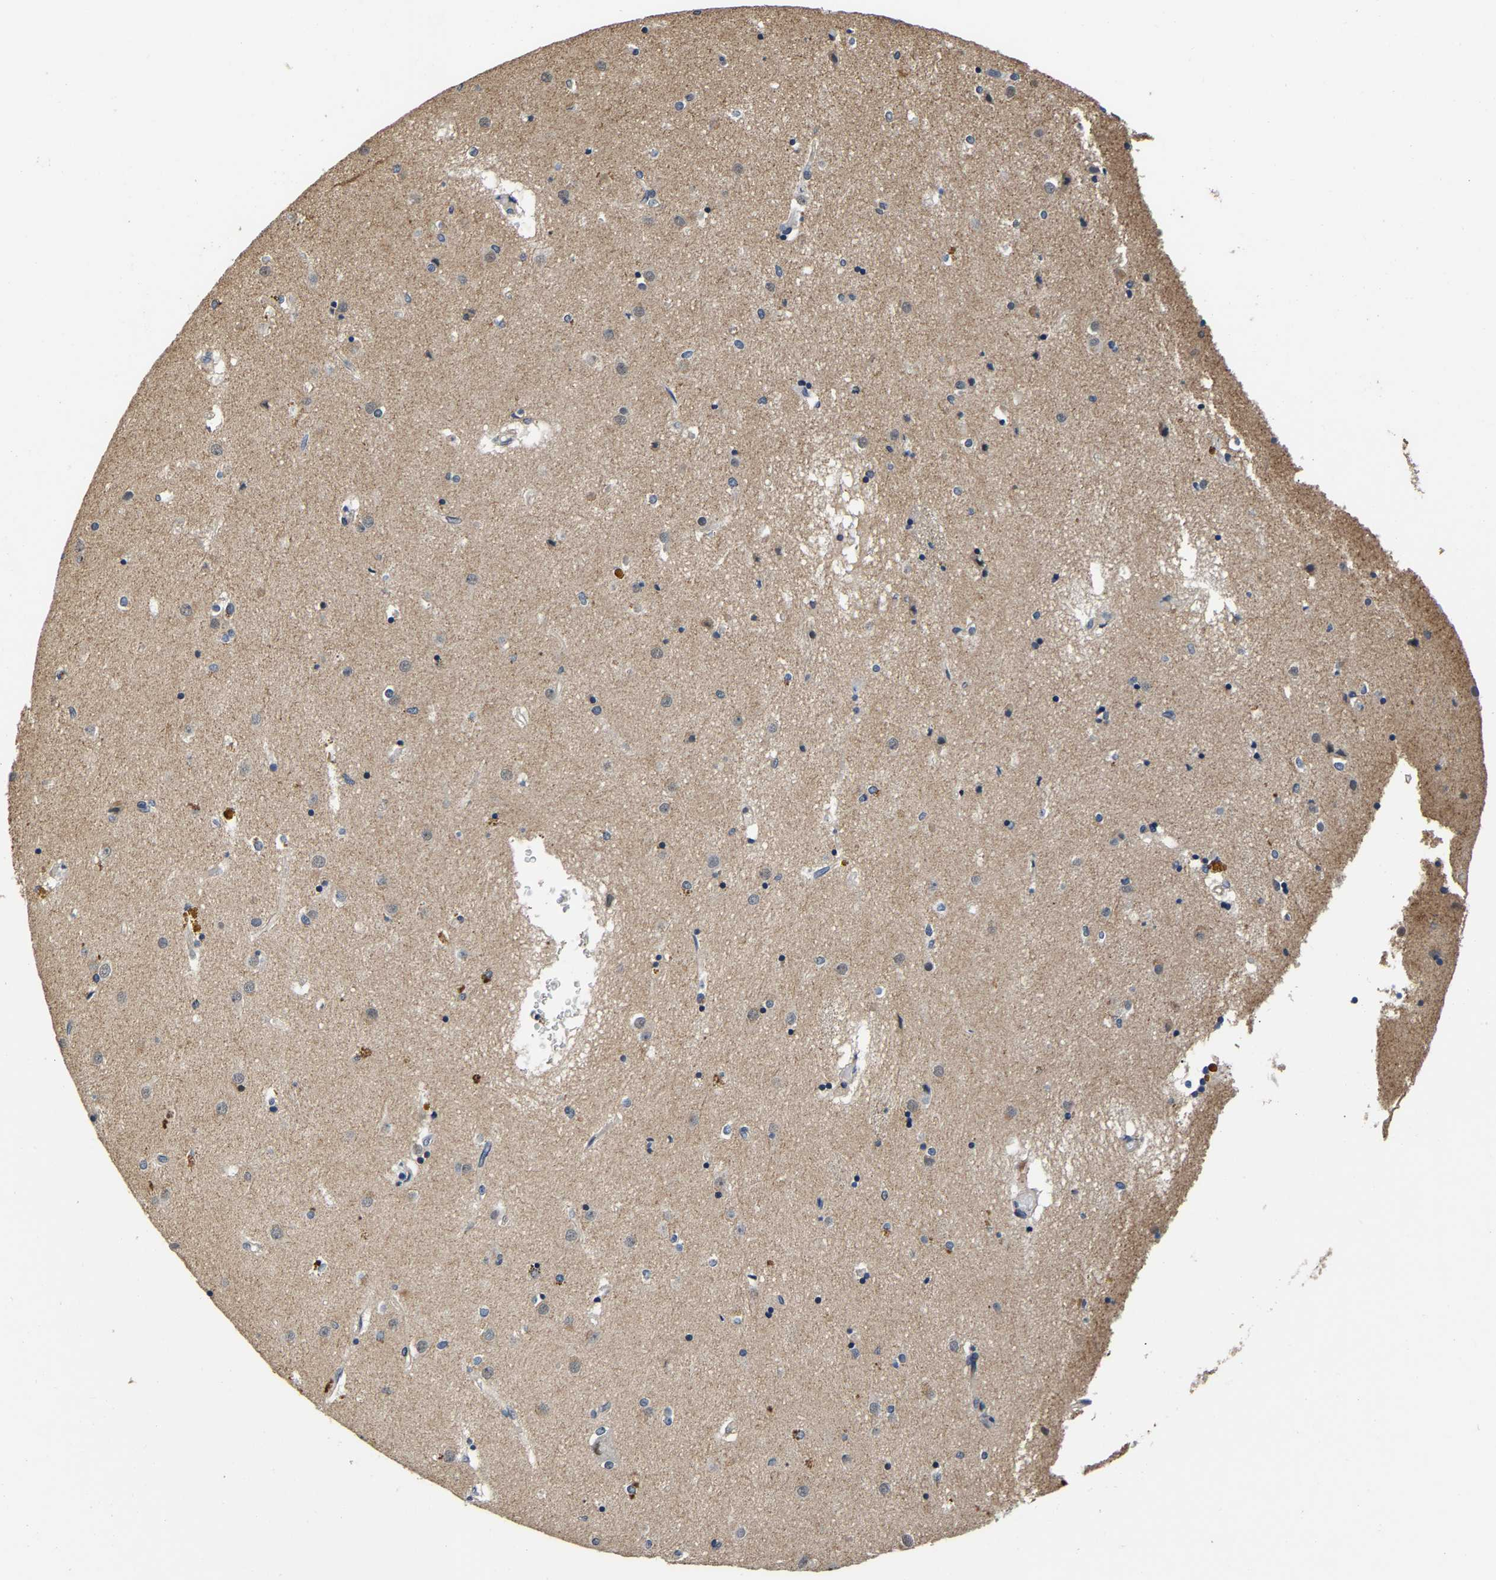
{"staining": {"intensity": "weak", "quantity": "25%-75%", "location": "cytoplasmic/membranous,nuclear"}, "tissue": "caudate", "cell_type": "Glial cells", "image_type": "normal", "snomed": [{"axis": "morphology", "description": "Normal tissue, NOS"}, {"axis": "topography", "description": "Lateral ventricle wall"}], "caption": "Protein expression by immunohistochemistry displays weak cytoplasmic/membranous,nuclear staining in about 25%-75% of glial cells in normal caudate.", "gene": "RUVBL1", "patient": {"sex": "male", "age": 70}}